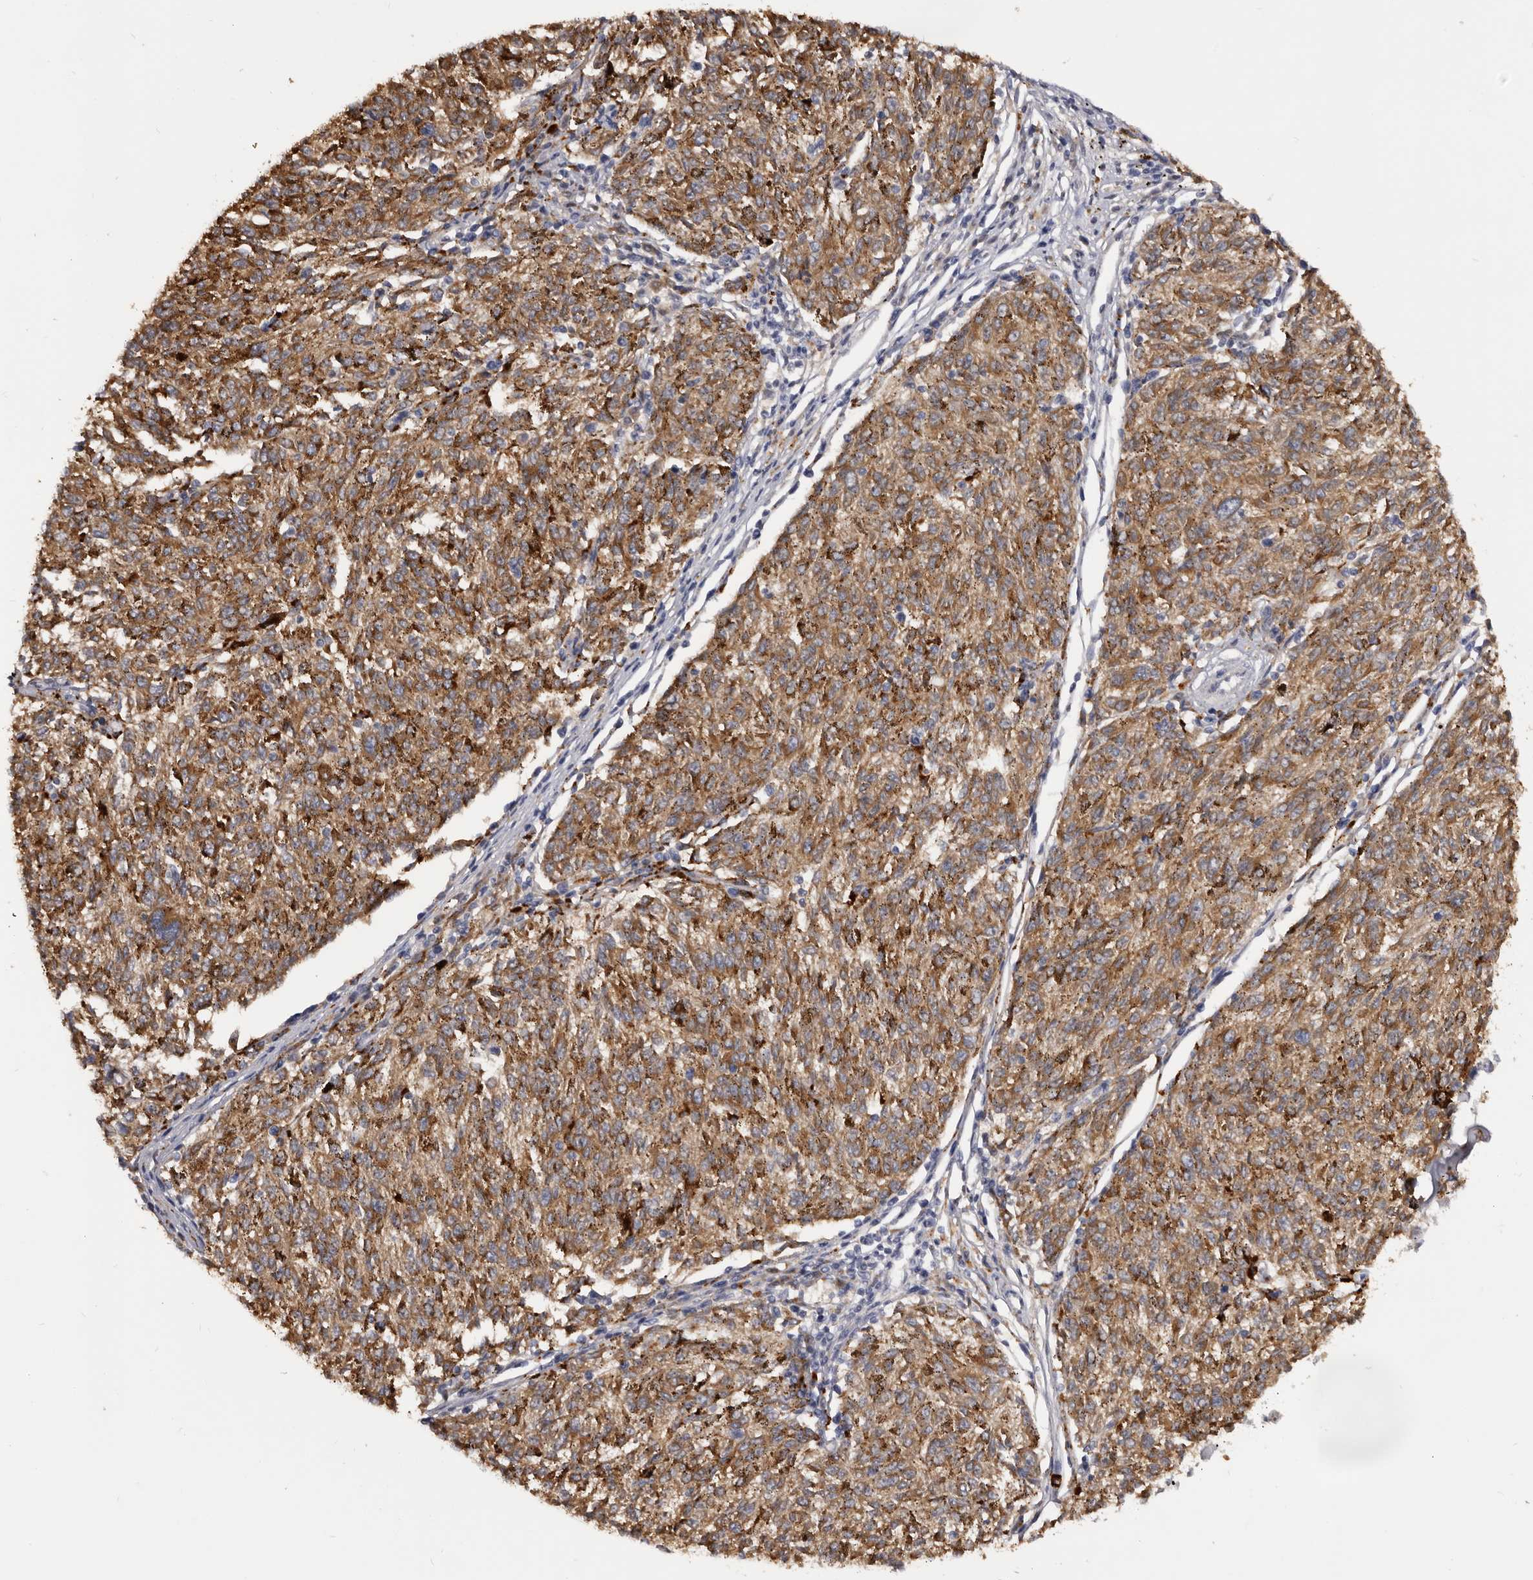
{"staining": {"intensity": "moderate", "quantity": ">75%", "location": "cytoplasmic/membranous"}, "tissue": "melanoma", "cell_type": "Tumor cells", "image_type": "cancer", "snomed": [{"axis": "morphology", "description": "Malignant melanoma, NOS"}, {"axis": "topography", "description": "Skin"}], "caption": "Immunohistochemistry (IHC) of melanoma displays medium levels of moderate cytoplasmic/membranous staining in about >75% of tumor cells.", "gene": "DAP", "patient": {"sex": "female", "age": 72}}